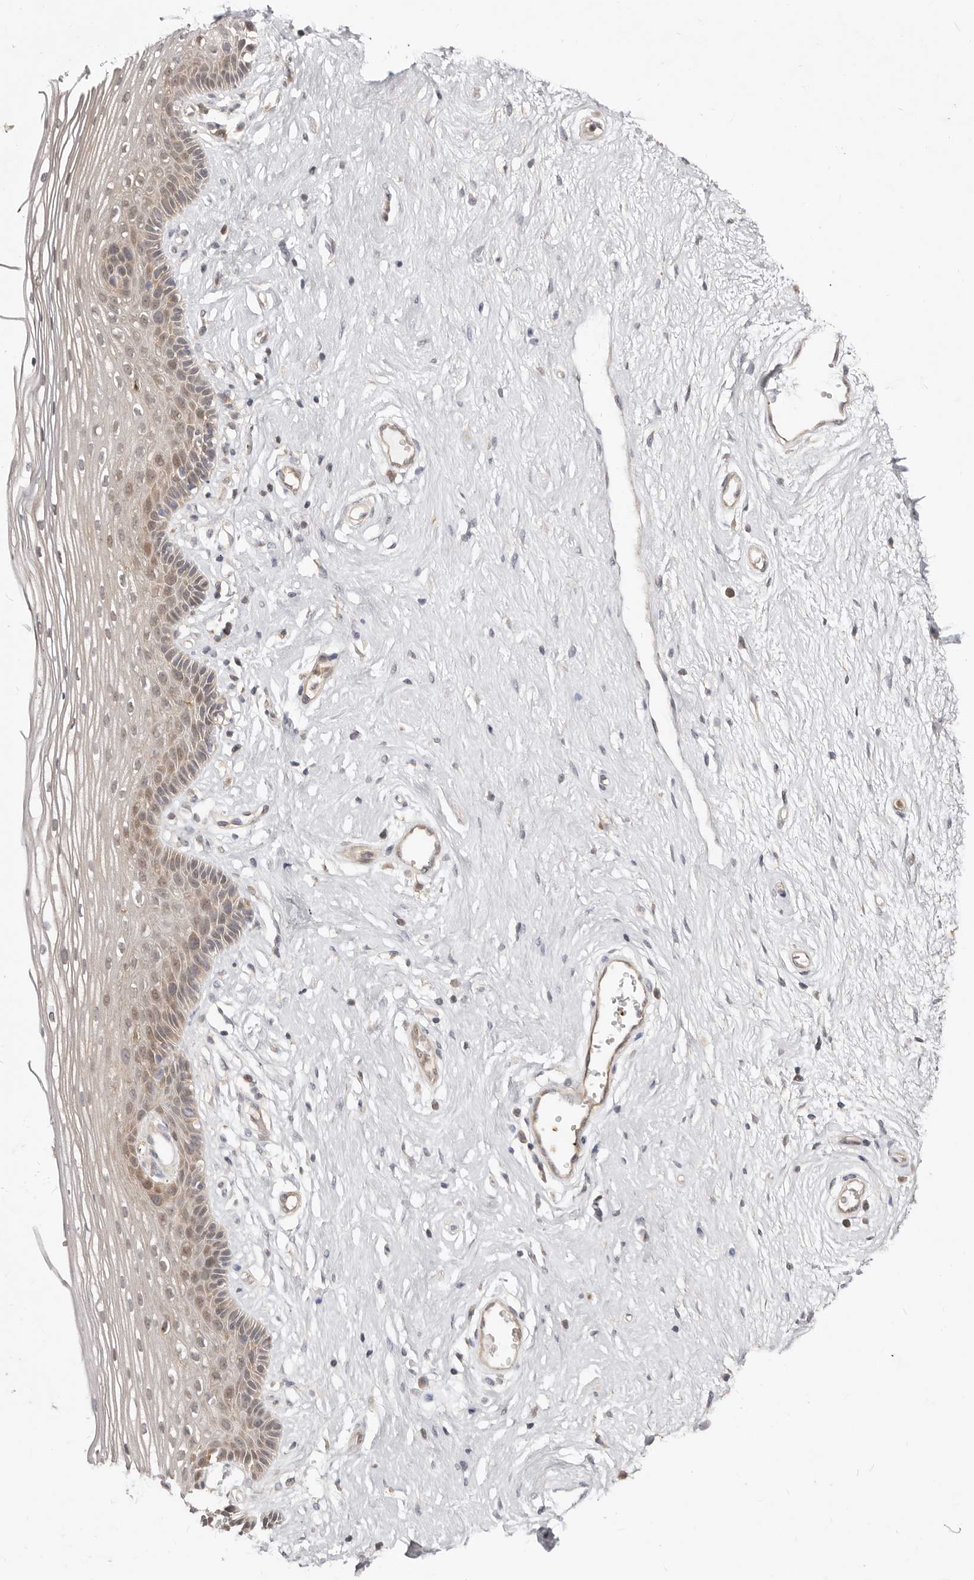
{"staining": {"intensity": "weak", "quantity": "25%-75%", "location": "cytoplasmic/membranous,nuclear"}, "tissue": "vagina", "cell_type": "Squamous epithelial cells", "image_type": "normal", "snomed": [{"axis": "morphology", "description": "Normal tissue, NOS"}, {"axis": "topography", "description": "Vagina"}], "caption": "DAB immunohistochemical staining of unremarkable human vagina displays weak cytoplasmic/membranous,nuclear protein staining in about 25%-75% of squamous epithelial cells.", "gene": "TC2N", "patient": {"sex": "female", "age": 46}}